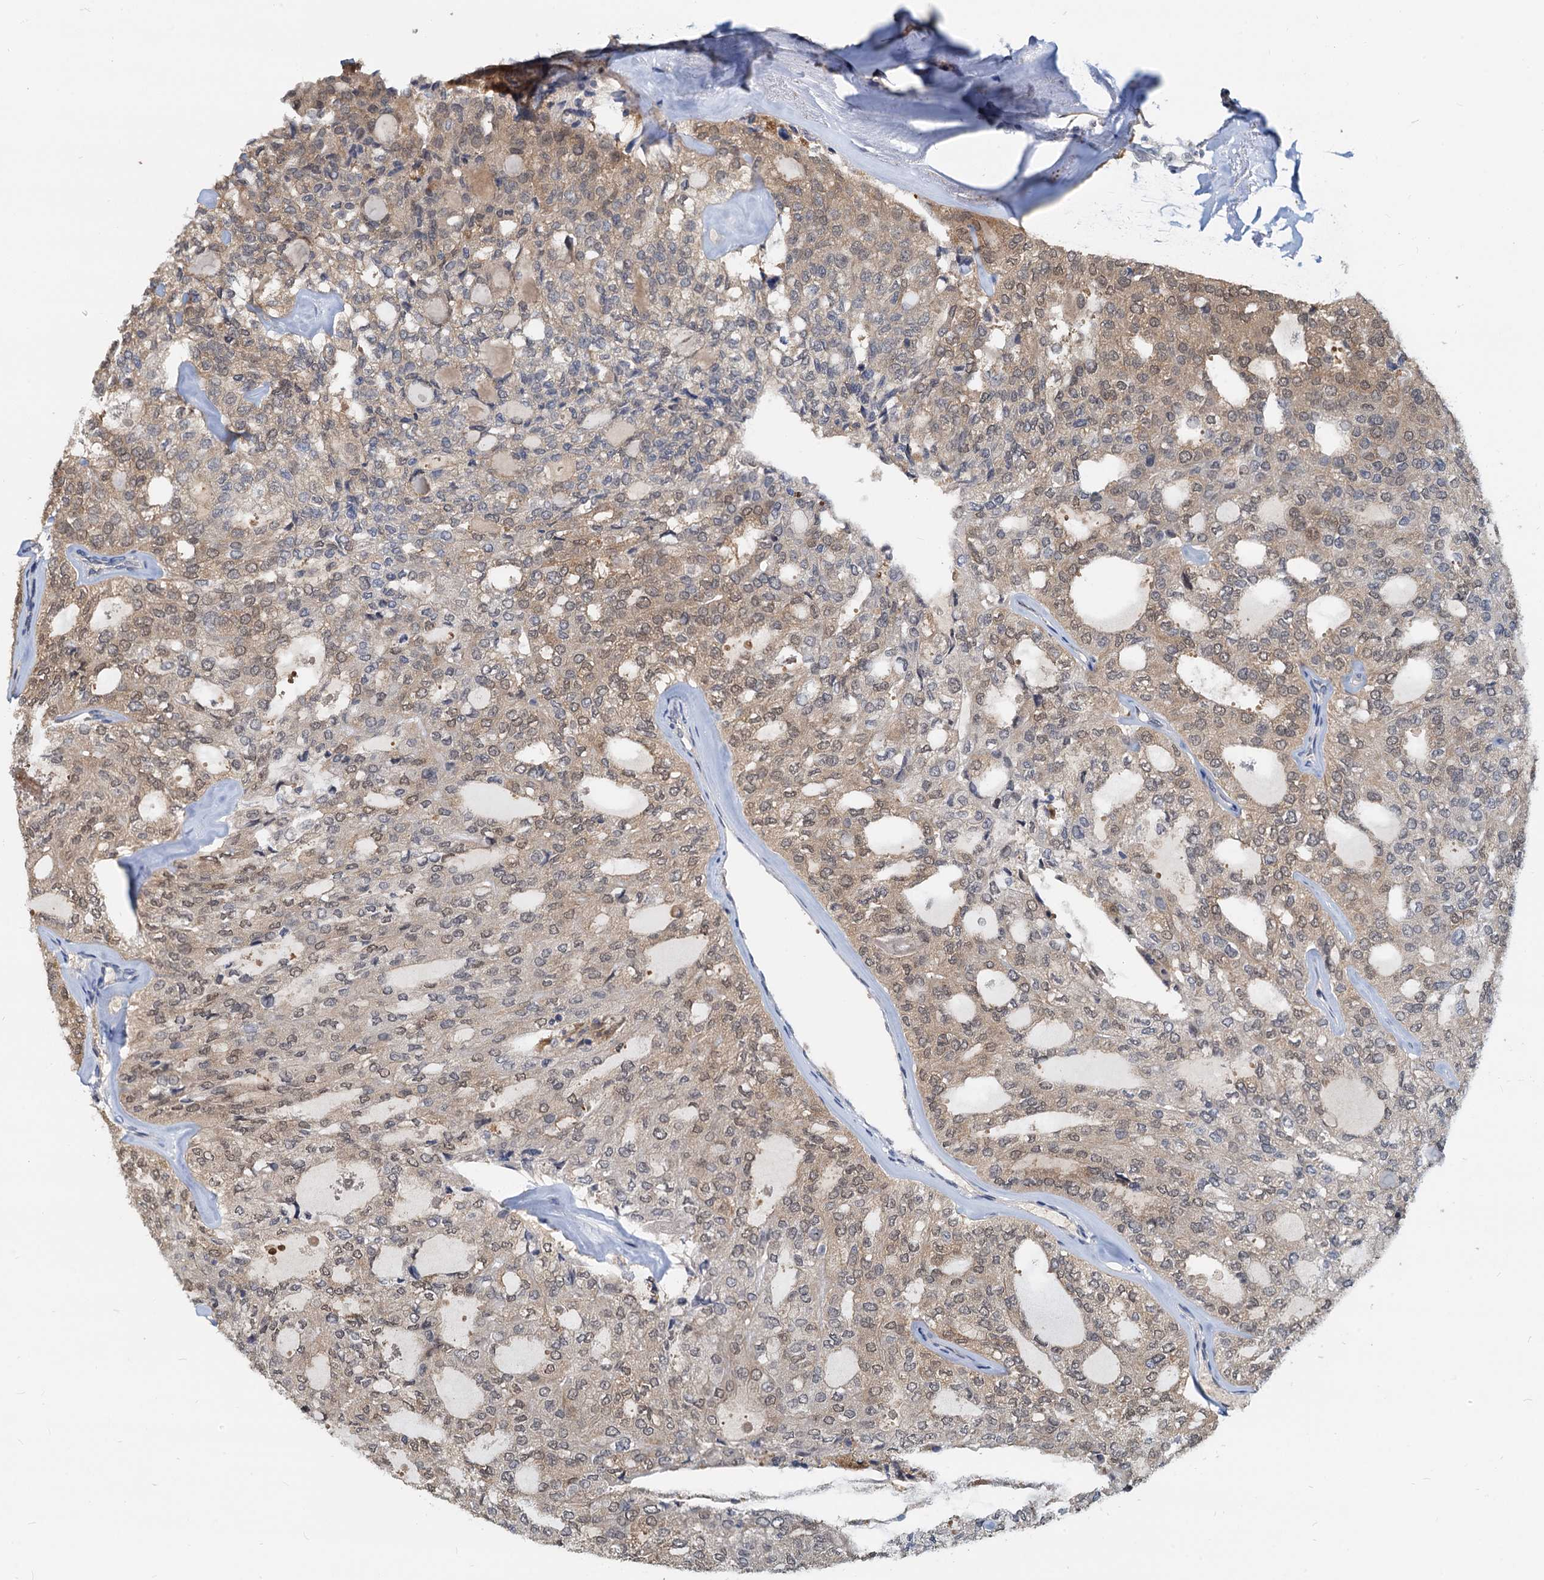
{"staining": {"intensity": "weak", "quantity": ">75%", "location": "cytoplasmic/membranous,nuclear"}, "tissue": "thyroid cancer", "cell_type": "Tumor cells", "image_type": "cancer", "snomed": [{"axis": "morphology", "description": "Follicular adenoma carcinoma, NOS"}, {"axis": "topography", "description": "Thyroid gland"}], "caption": "Immunohistochemistry (IHC) of human follicular adenoma carcinoma (thyroid) demonstrates low levels of weak cytoplasmic/membranous and nuclear staining in about >75% of tumor cells. Immunohistochemistry stains the protein in brown and the nuclei are stained blue.", "gene": "PTGES3", "patient": {"sex": "male", "age": 75}}